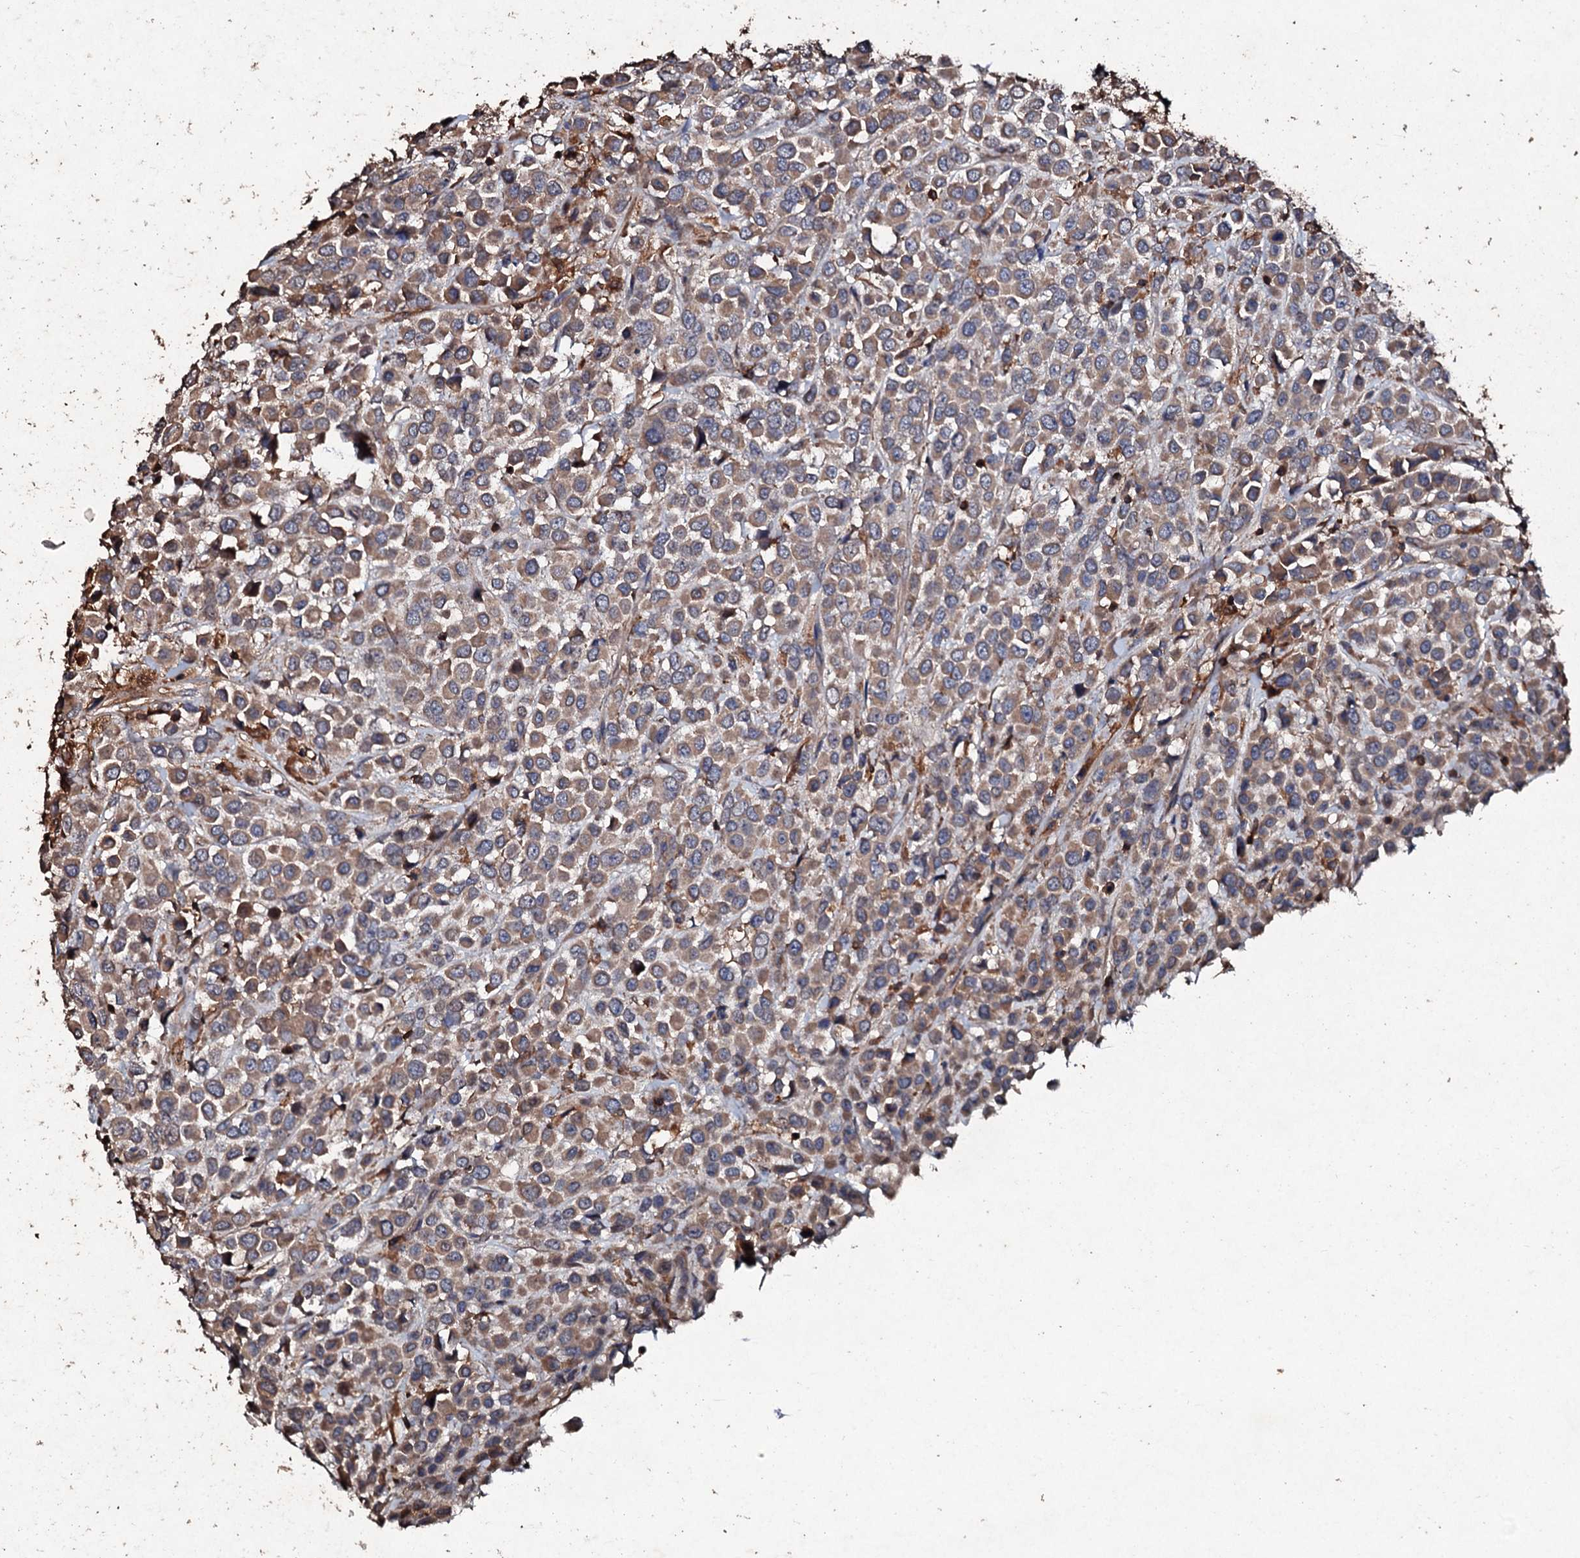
{"staining": {"intensity": "moderate", "quantity": ">75%", "location": "cytoplasmic/membranous"}, "tissue": "breast cancer", "cell_type": "Tumor cells", "image_type": "cancer", "snomed": [{"axis": "morphology", "description": "Duct carcinoma"}, {"axis": "topography", "description": "Breast"}], "caption": "Invasive ductal carcinoma (breast) stained for a protein (brown) exhibits moderate cytoplasmic/membranous positive staining in about >75% of tumor cells.", "gene": "KERA", "patient": {"sex": "female", "age": 61}}